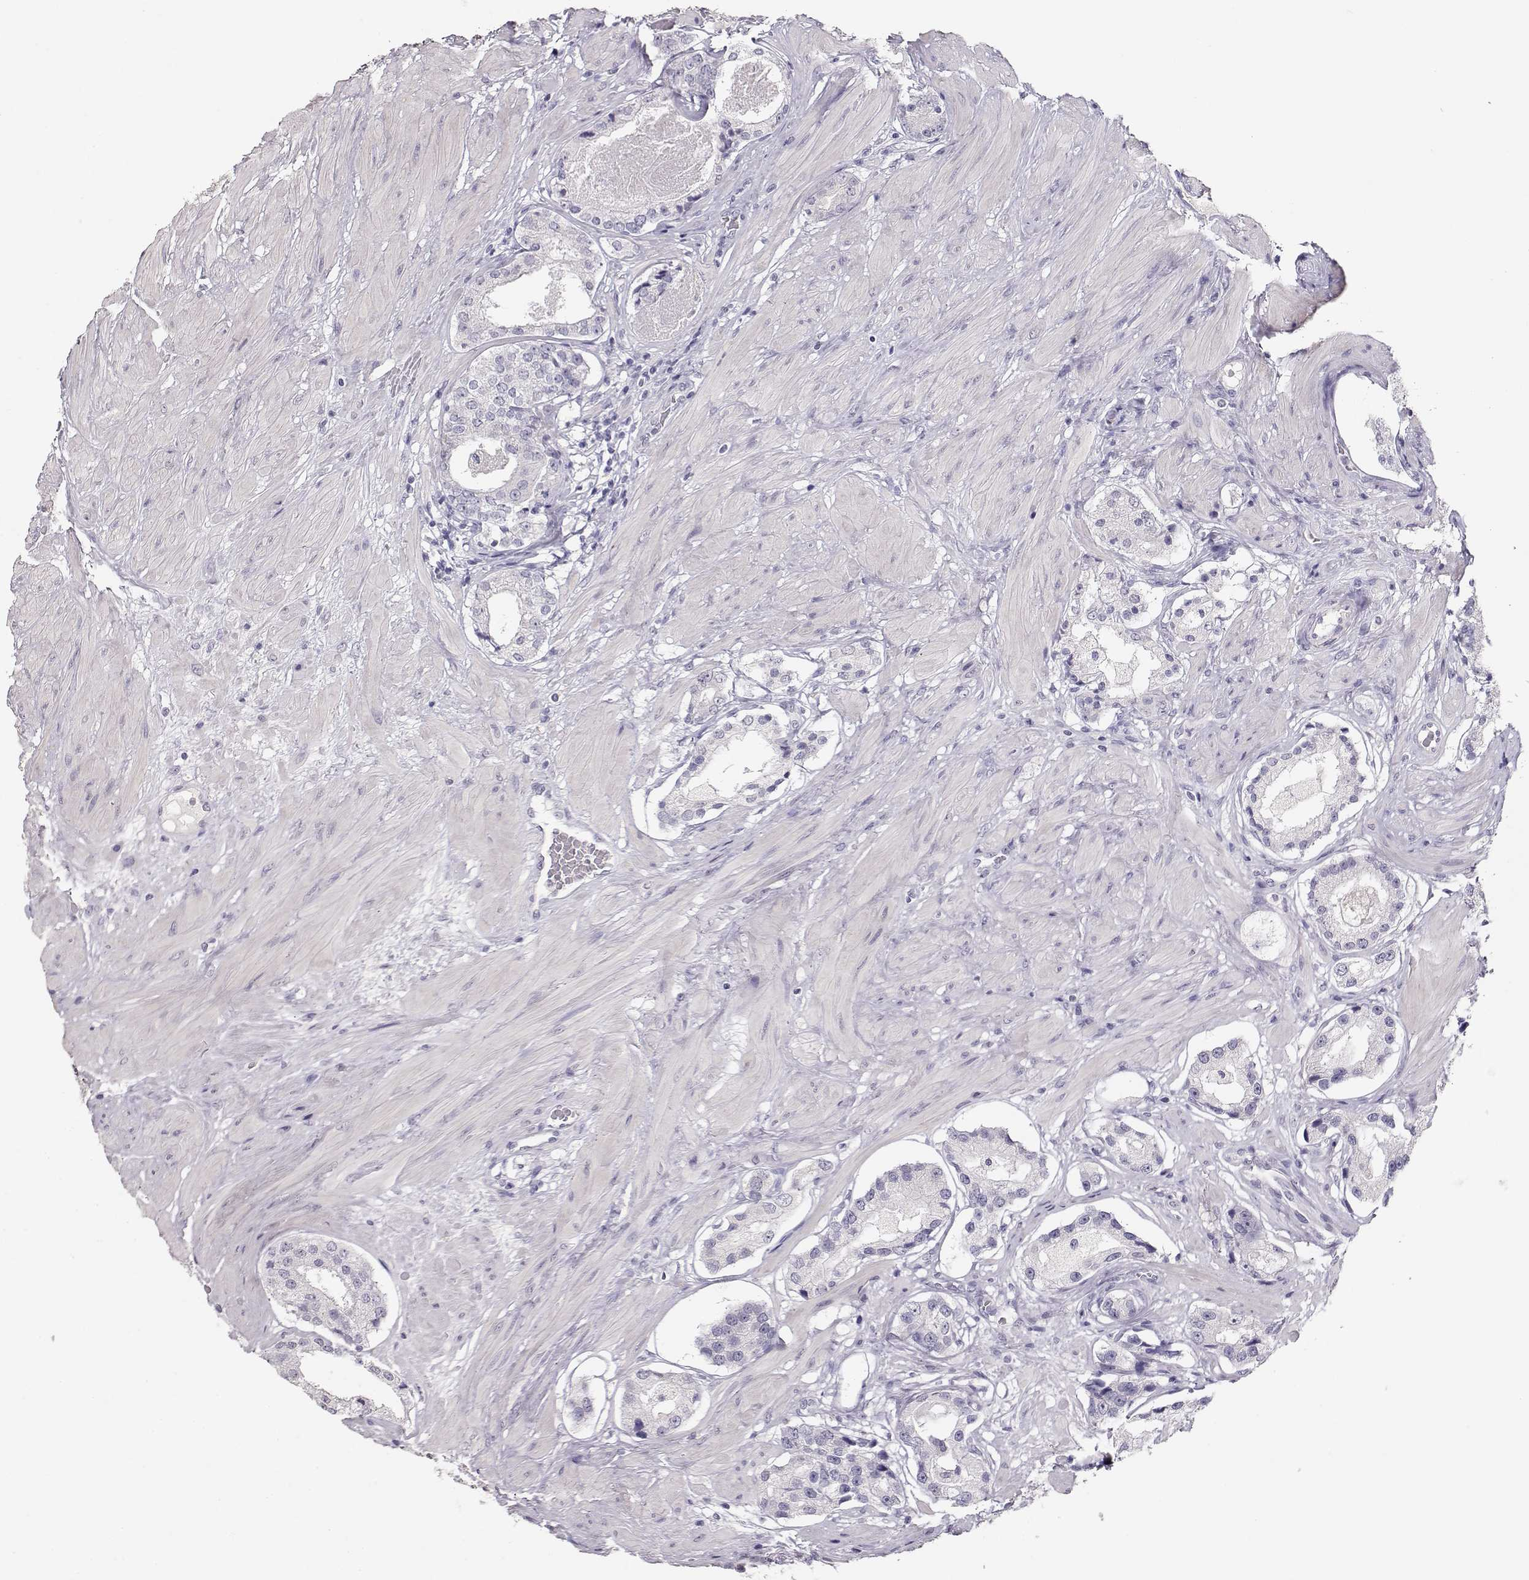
{"staining": {"intensity": "negative", "quantity": "none", "location": "none"}, "tissue": "prostate cancer", "cell_type": "Tumor cells", "image_type": "cancer", "snomed": [{"axis": "morphology", "description": "Adenocarcinoma, Low grade"}, {"axis": "topography", "description": "Prostate"}], "caption": "Immunohistochemistry image of human prostate cancer stained for a protein (brown), which reveals no staining in tumor cells. (Brightfield microscopy of DAB (3,3'-diaminobenzidine) immunohistochemistry (IHC) at high magnification).", "gene": "MAGEC1", "patient": {"sex": "male", "age": 60}}